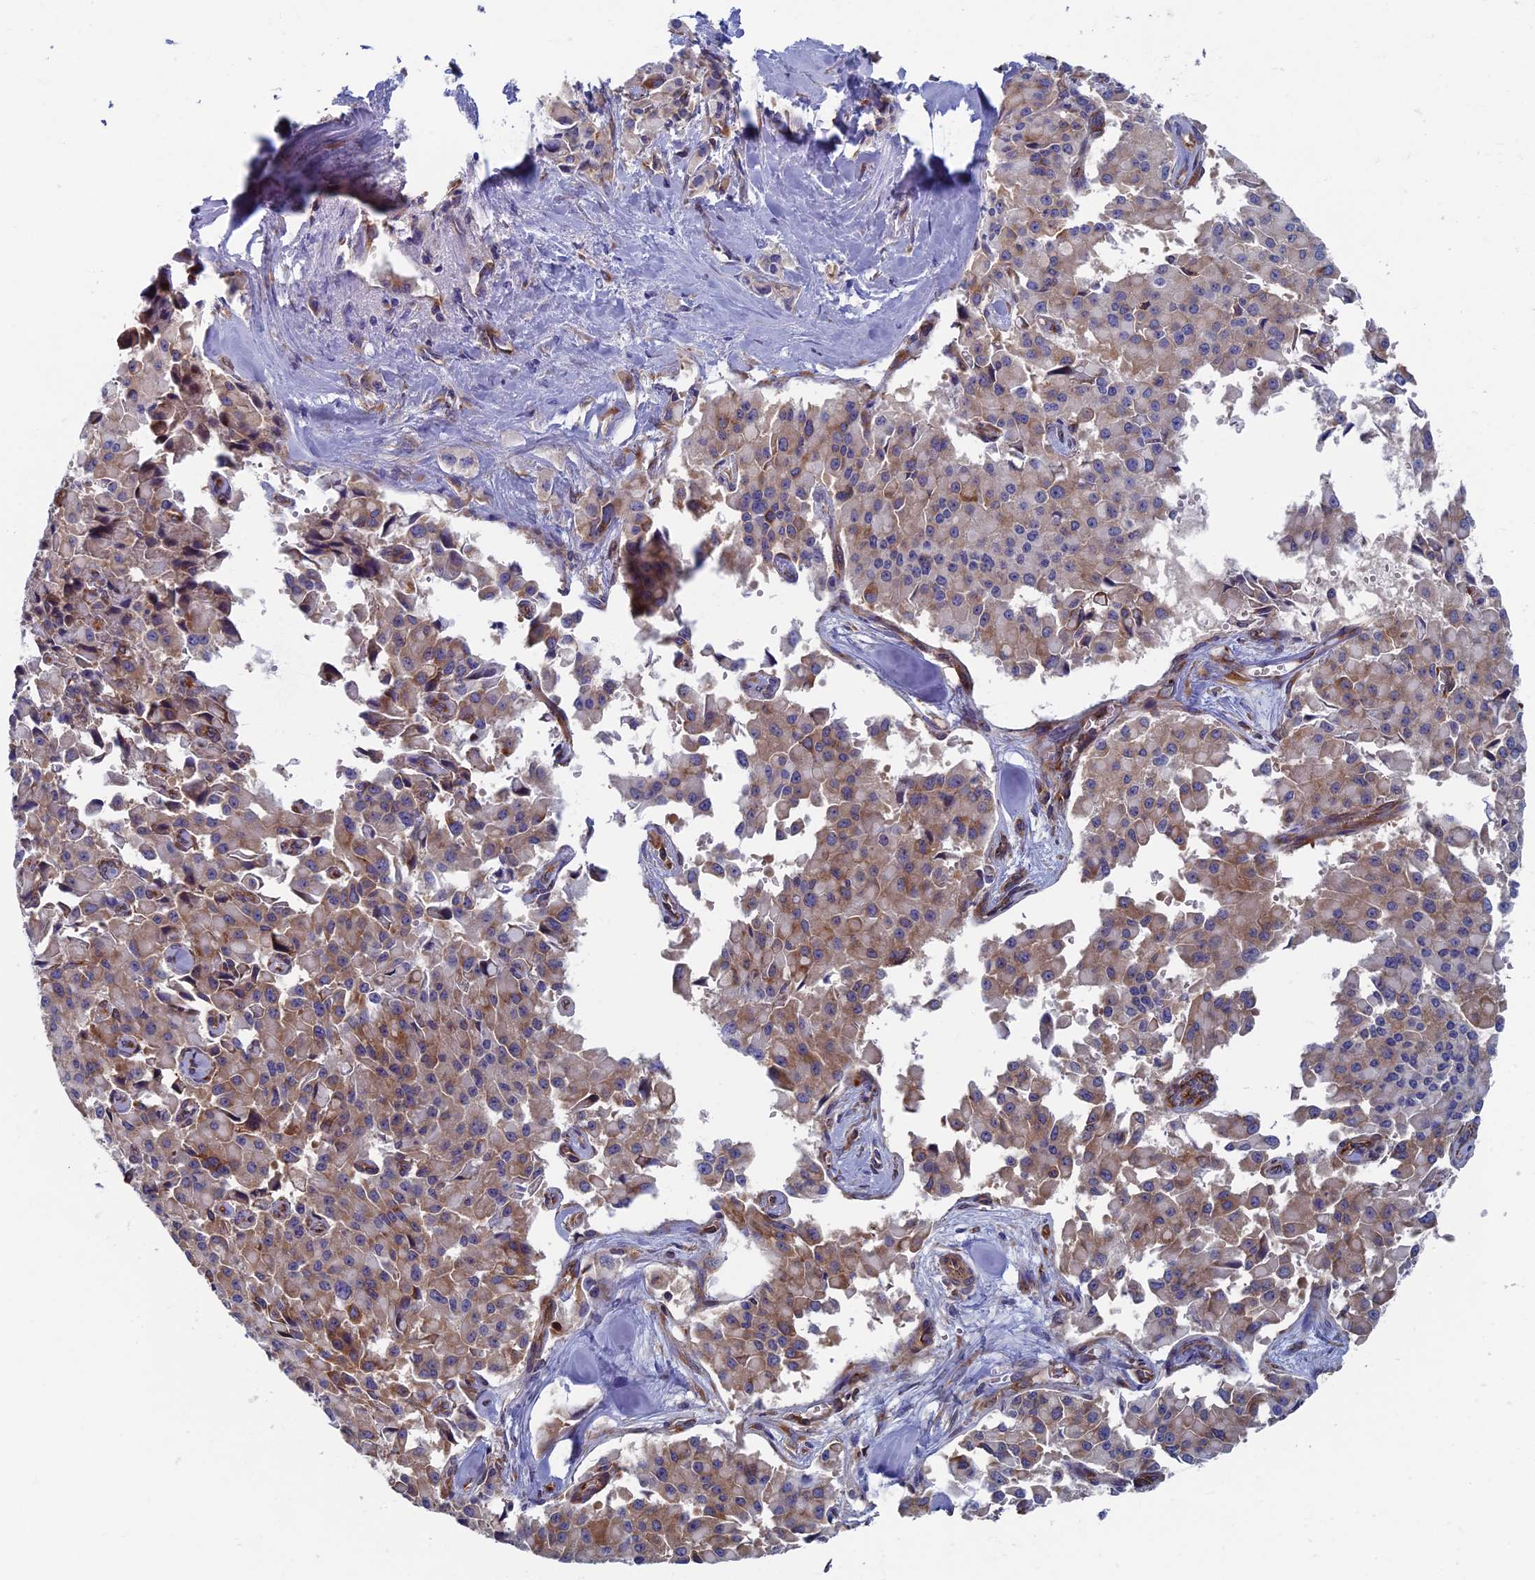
{"staining": {"intensity": "weak", "quantity": "<25%", "location": "cytoplasmic/membranous"}, "tissue": "pancreatic cancer", "cell_type": "Tumor cells", "image_type": "cancer", "snomed": [{"axis": "morphology", "description": "Adenocarcinoma, NOS"}, {"axis": "topography", "description": "Pancreas"}], "caption": "The immunohistochemistry (IHC) photomicrograph has no significant expression in tumor cells of pancreatic cancer (adenocarcinoma) tissue.", "gene": "YBX1", "patient": {"sex": "male", "age": 65}}